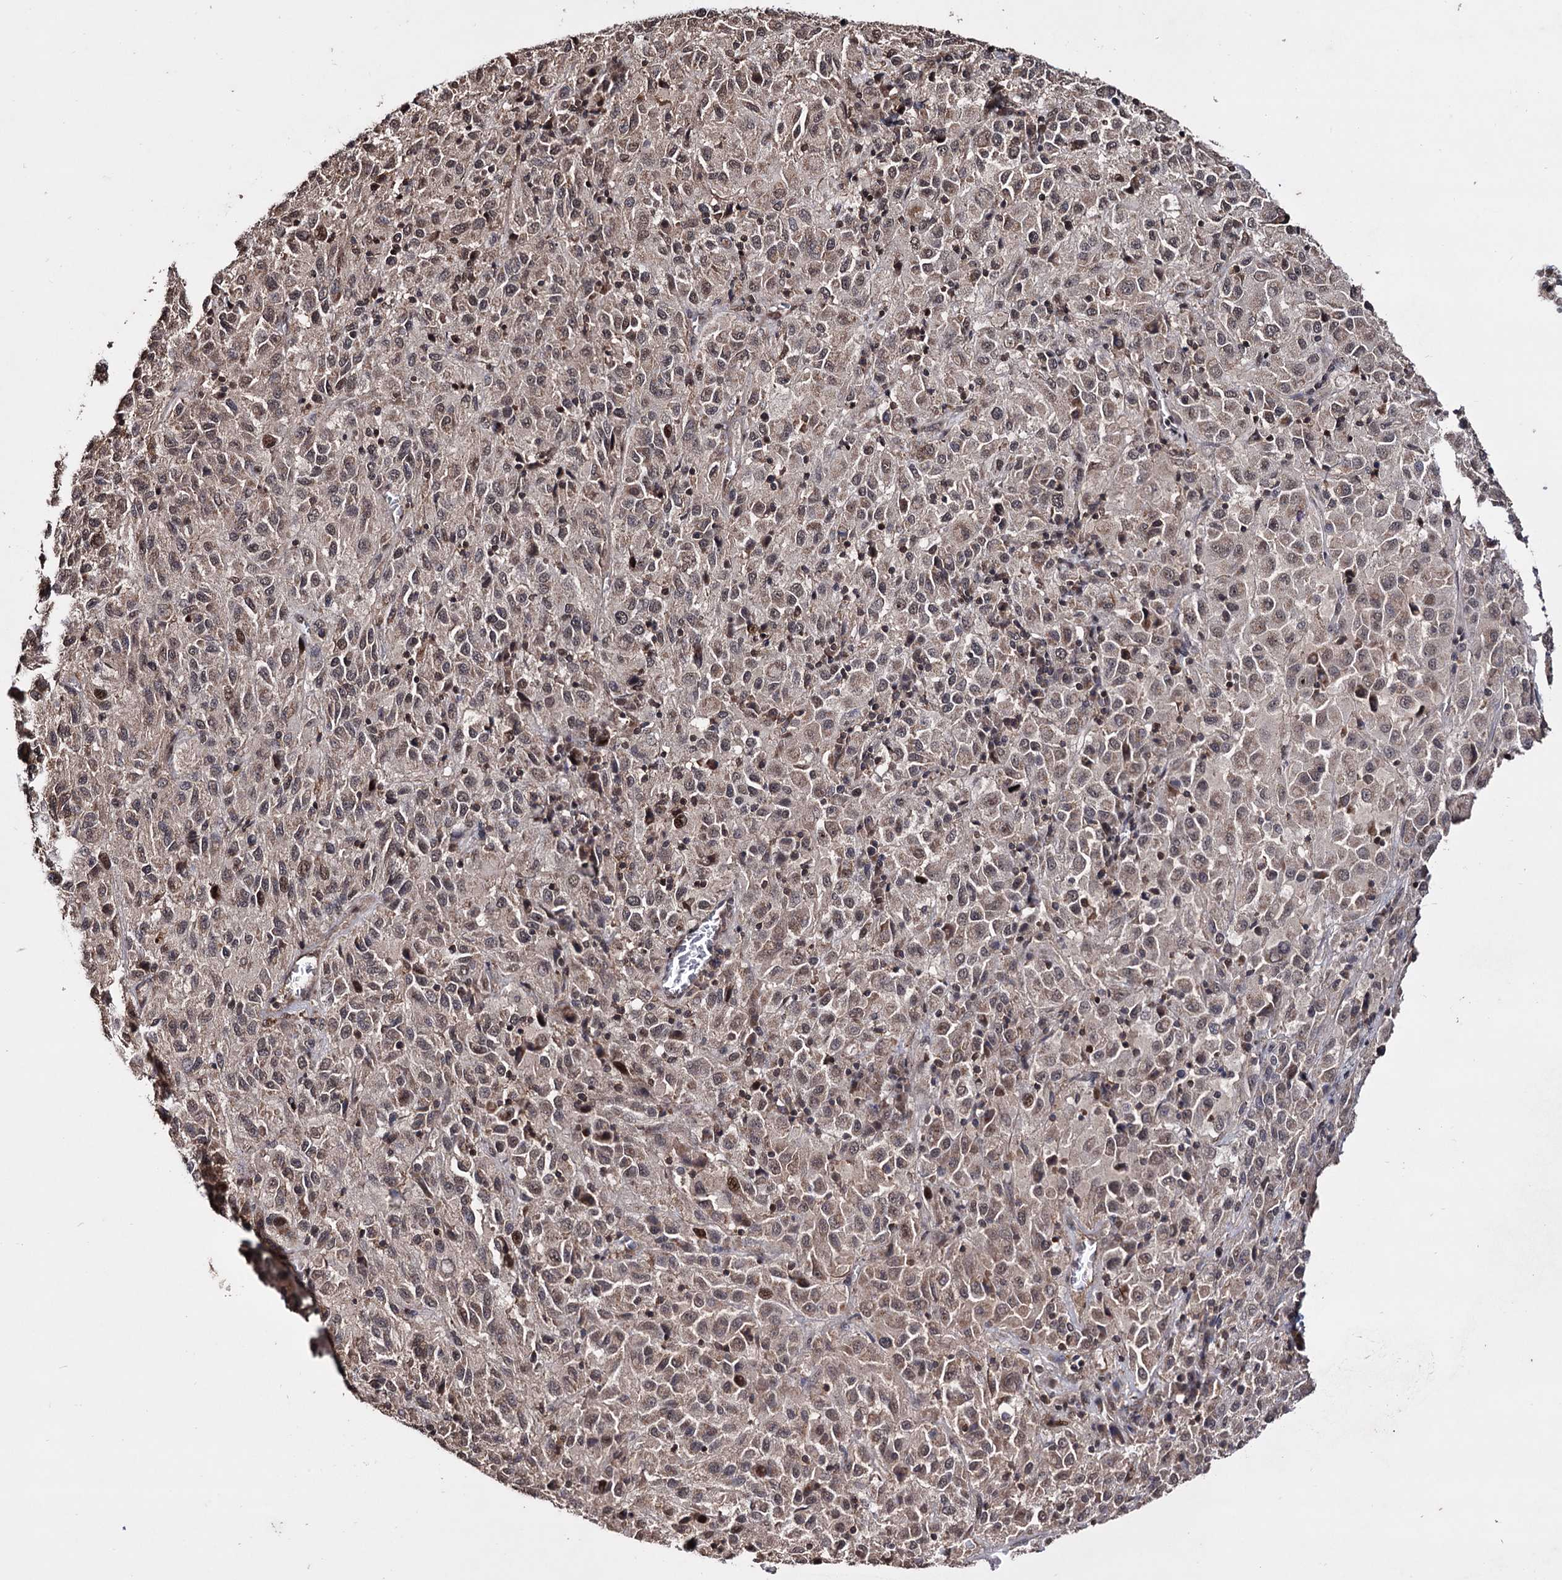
{"staining": {"intensity": "weak", "quantity": ">75%", "location": "cytoplasmic/membranous"}, "tissue": "melanoma", "cell_type": "Tumor cells", "image_type": "cancer", "snomed": [{"axis": "morphology", "description": "Malignant melanoma, Metastatic site"}, {"axis": "topography", "description": "Lung"}], "caption": "Approximately >75% of tumor cells in melanoma display weak cytoplasmic/membranous protein staining as visualized by brown immunohistochemical staining.", "gene": "KLF5", "patient": {"sex": "male", "age": 64}}